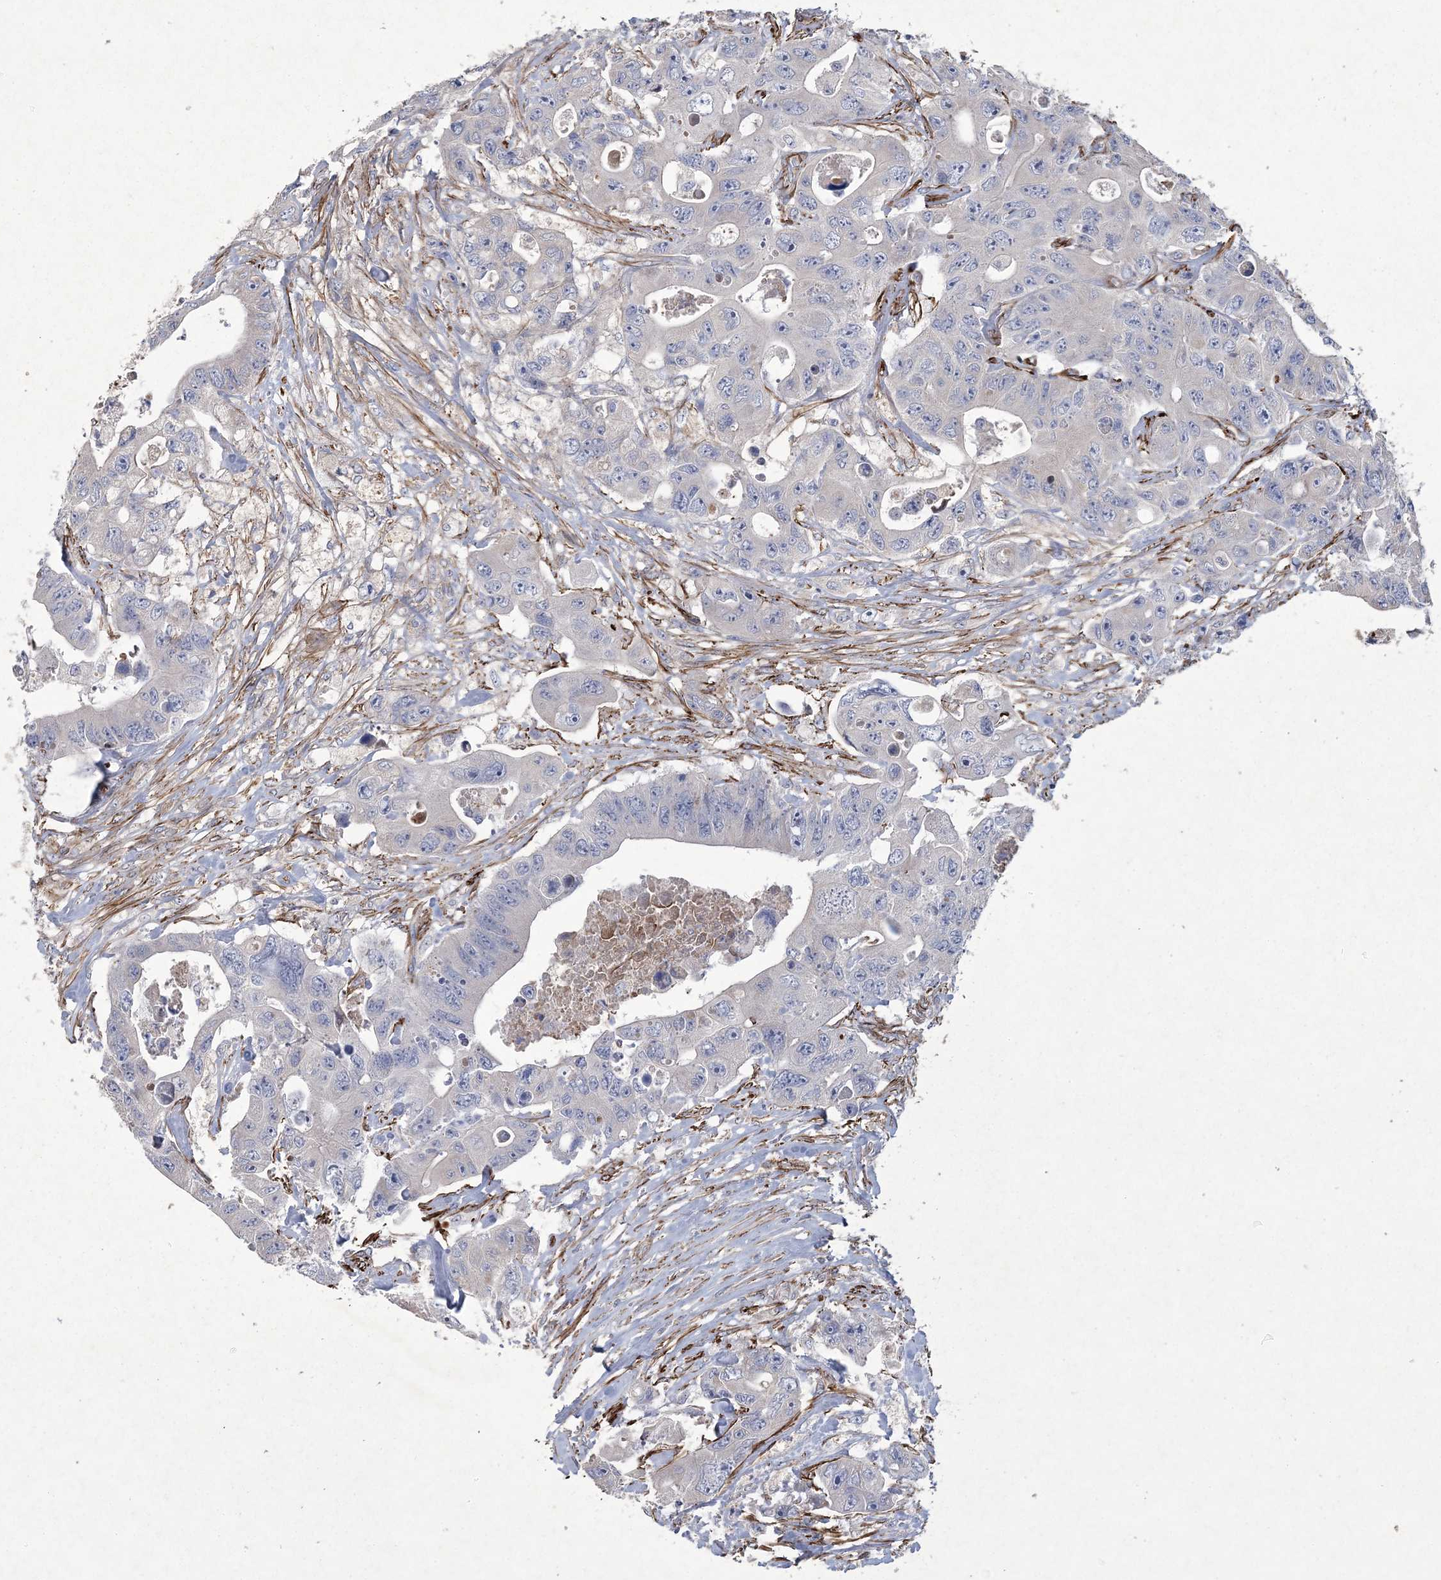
{"staining": {"intensity": "negative", "quantity": "none", "location": "none"}, "tissue": "colorectal cancer", "cell_type": "Tumor cells", "image_type": "cancer", "snomed": [{"axis": "morphology", "description": "Adenocarcinoma, NOS"}, {"axis": "topography", "description": "Colon"}], "caption": "Adenocarcinoma (colorectal) was stained to show a protein in brown. There is no significant staining in tumor cells.", "gene": "ARSJ", "patient": {"sex": "female", "age": 46}}